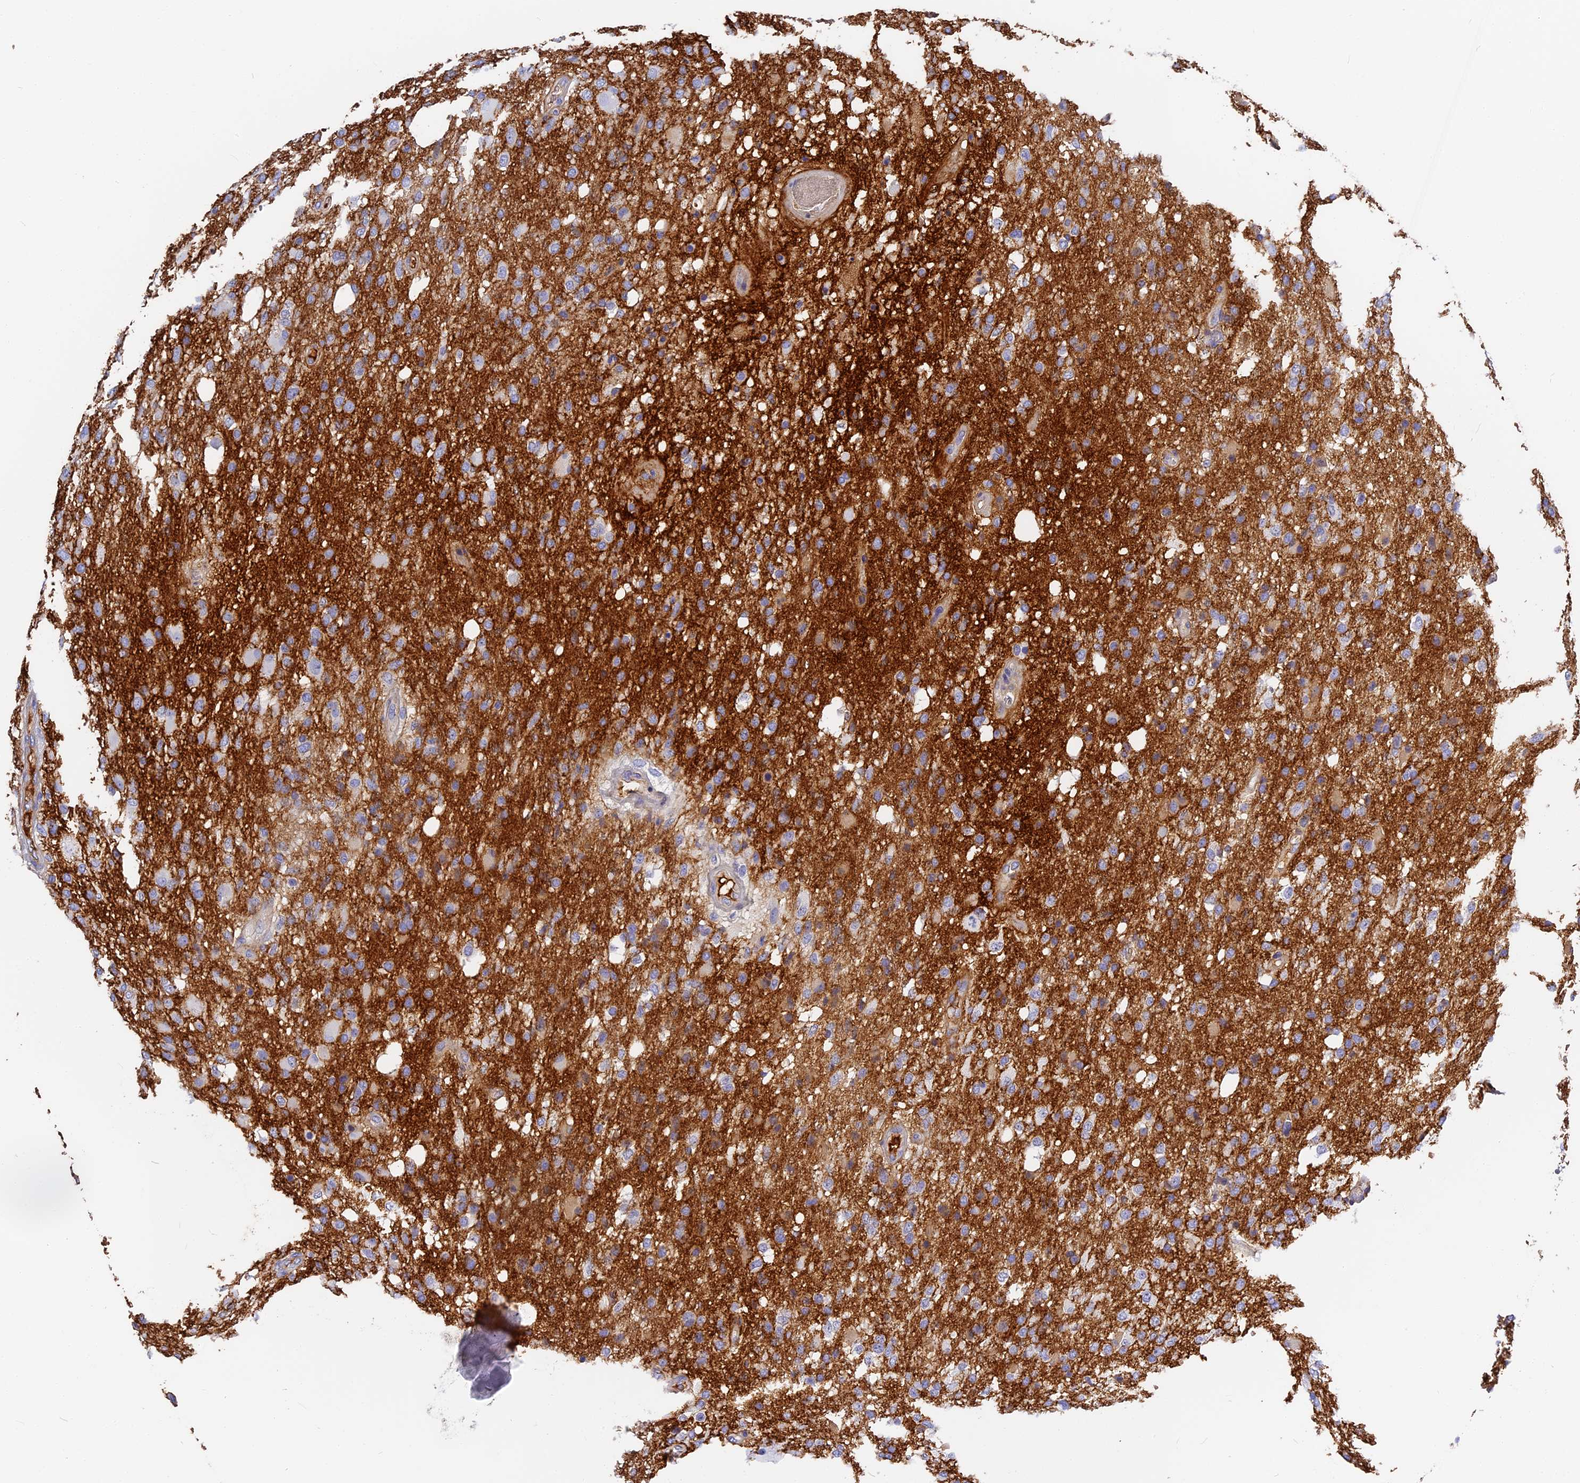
{"staining": {"intensity": "negative", "quantity": "none", "location": "none"}, "tissue": "glioma", "cell_type": "Tumor cells", "image_type": "cancer", "snomed": [{"axis": "morphology", "description": "Glioma, malignant, High grade"}, {"axis": "topography", "description": "Brain"}], "caption": "Immunohistochemistry image of neoplastic tissue: human glioma stained with DAB reveals no significant protein expression in tumor cells. Brightfield microscopy of immunohistochemistry (IHC) stained with DAB (3,3'-diaminobenzidine) (brown) and hematoxylin (blue), captured at high magnification.", "gene": "ITIH1", "patient": {"sex": "female", "age": 74}}